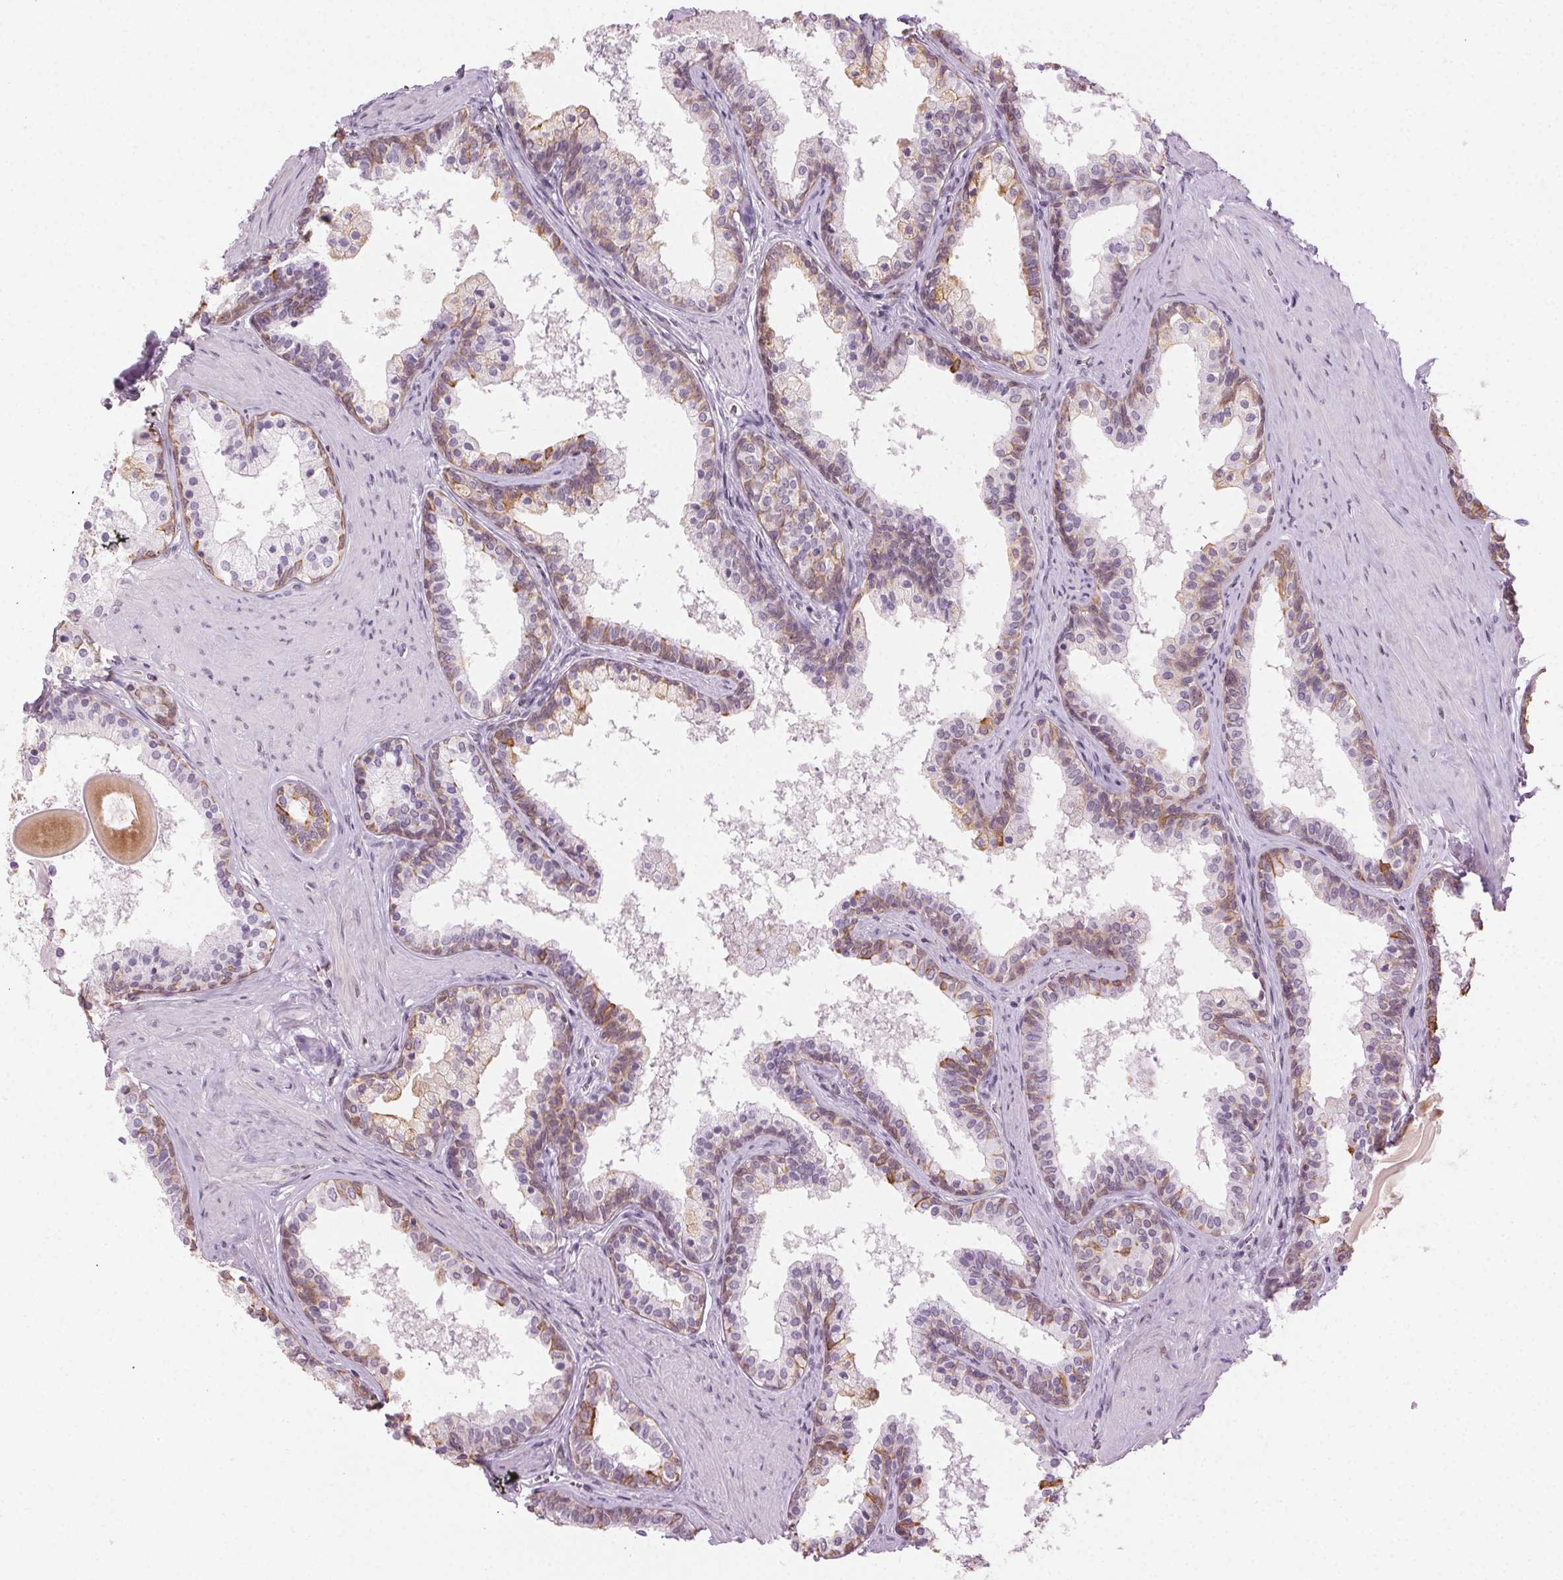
{"staining": {"intensity": "weak", "quantity": "25%-75%", "location": "cytoplasmic/membranous"}, "tissue": "prostate", "cell_type": "Glandular cells", "image_type": "normal", "snomed": [{"axis": "morphology", "description": "Normal tissue, NOS"}, {"axis": "topography", "description": "Prostate"}], "caption": "Immunohistochemical staining of normal prostate displays 25%-75% levels of weak cytoplasmic/membranous protein expression in approximately 25%-75% of glandular cells.", "gene": "AIF1L", "patient": {"sex": "male", "age": 61}}